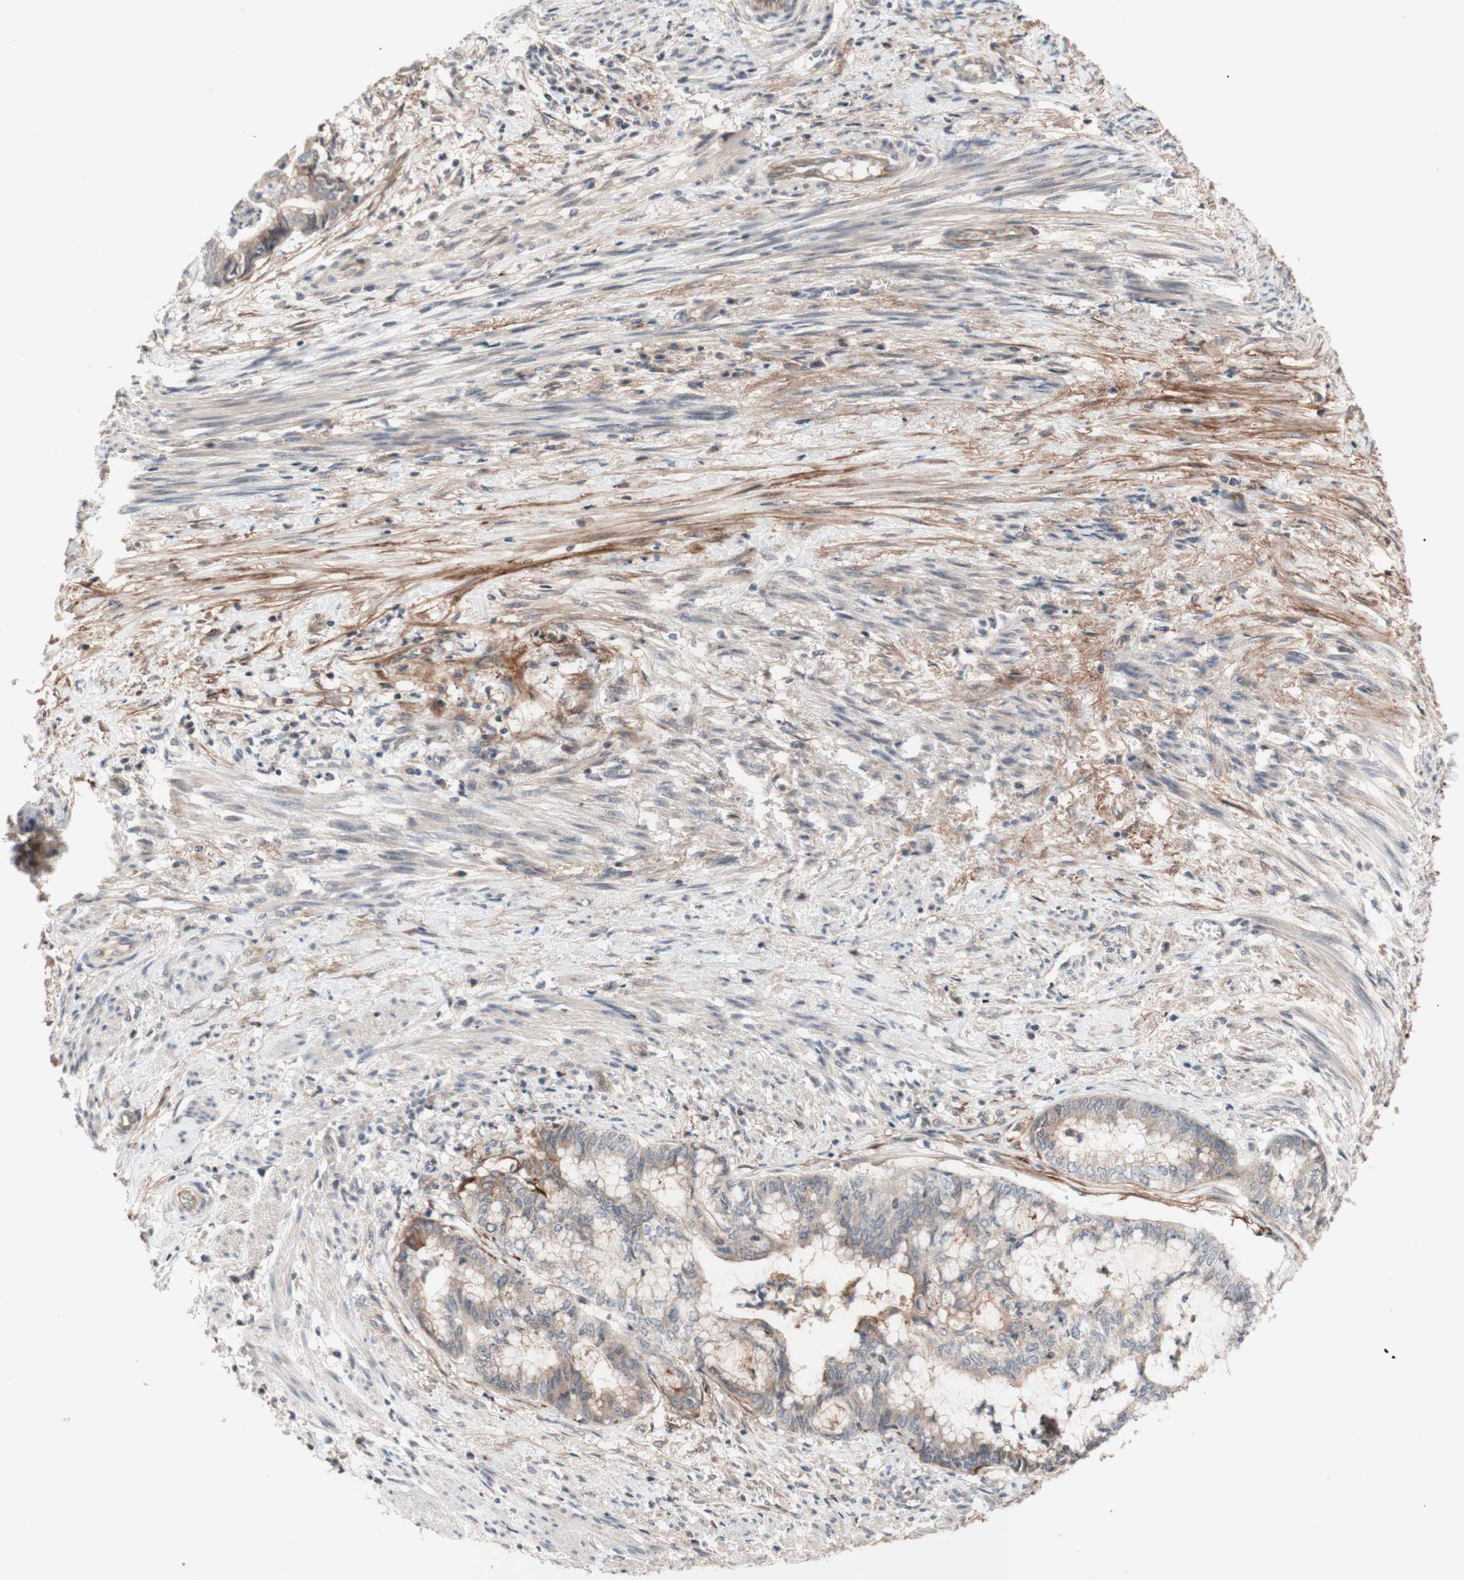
{"staining": {"intensity": "weak", "quantity": ">75%", "location": "cytoplasmic/membranous"}, "tissue": "endometrial cancer", "cell_type": "Tumor cells", "image_type": "cancer", "snomed": [{"axis": "morphology", "description": "Necrosis, NOS"}, {"axis": "morphology", "description": "Adenocarcinoma, NOS"}, {"axis": "topography", "description": "Endometrium"}], "caption": "High-magnification brightfield microscopy of adenocarcinoma (endometrial) stained with DAB (brown) and counterstained with hematoxylin (blue). tumor cells exhibit weak cytoplasmic/membranous positivity is present in approximately>75% of cells.", "gene": "CD55", "patient": {"sex": "female", "age": 79}}